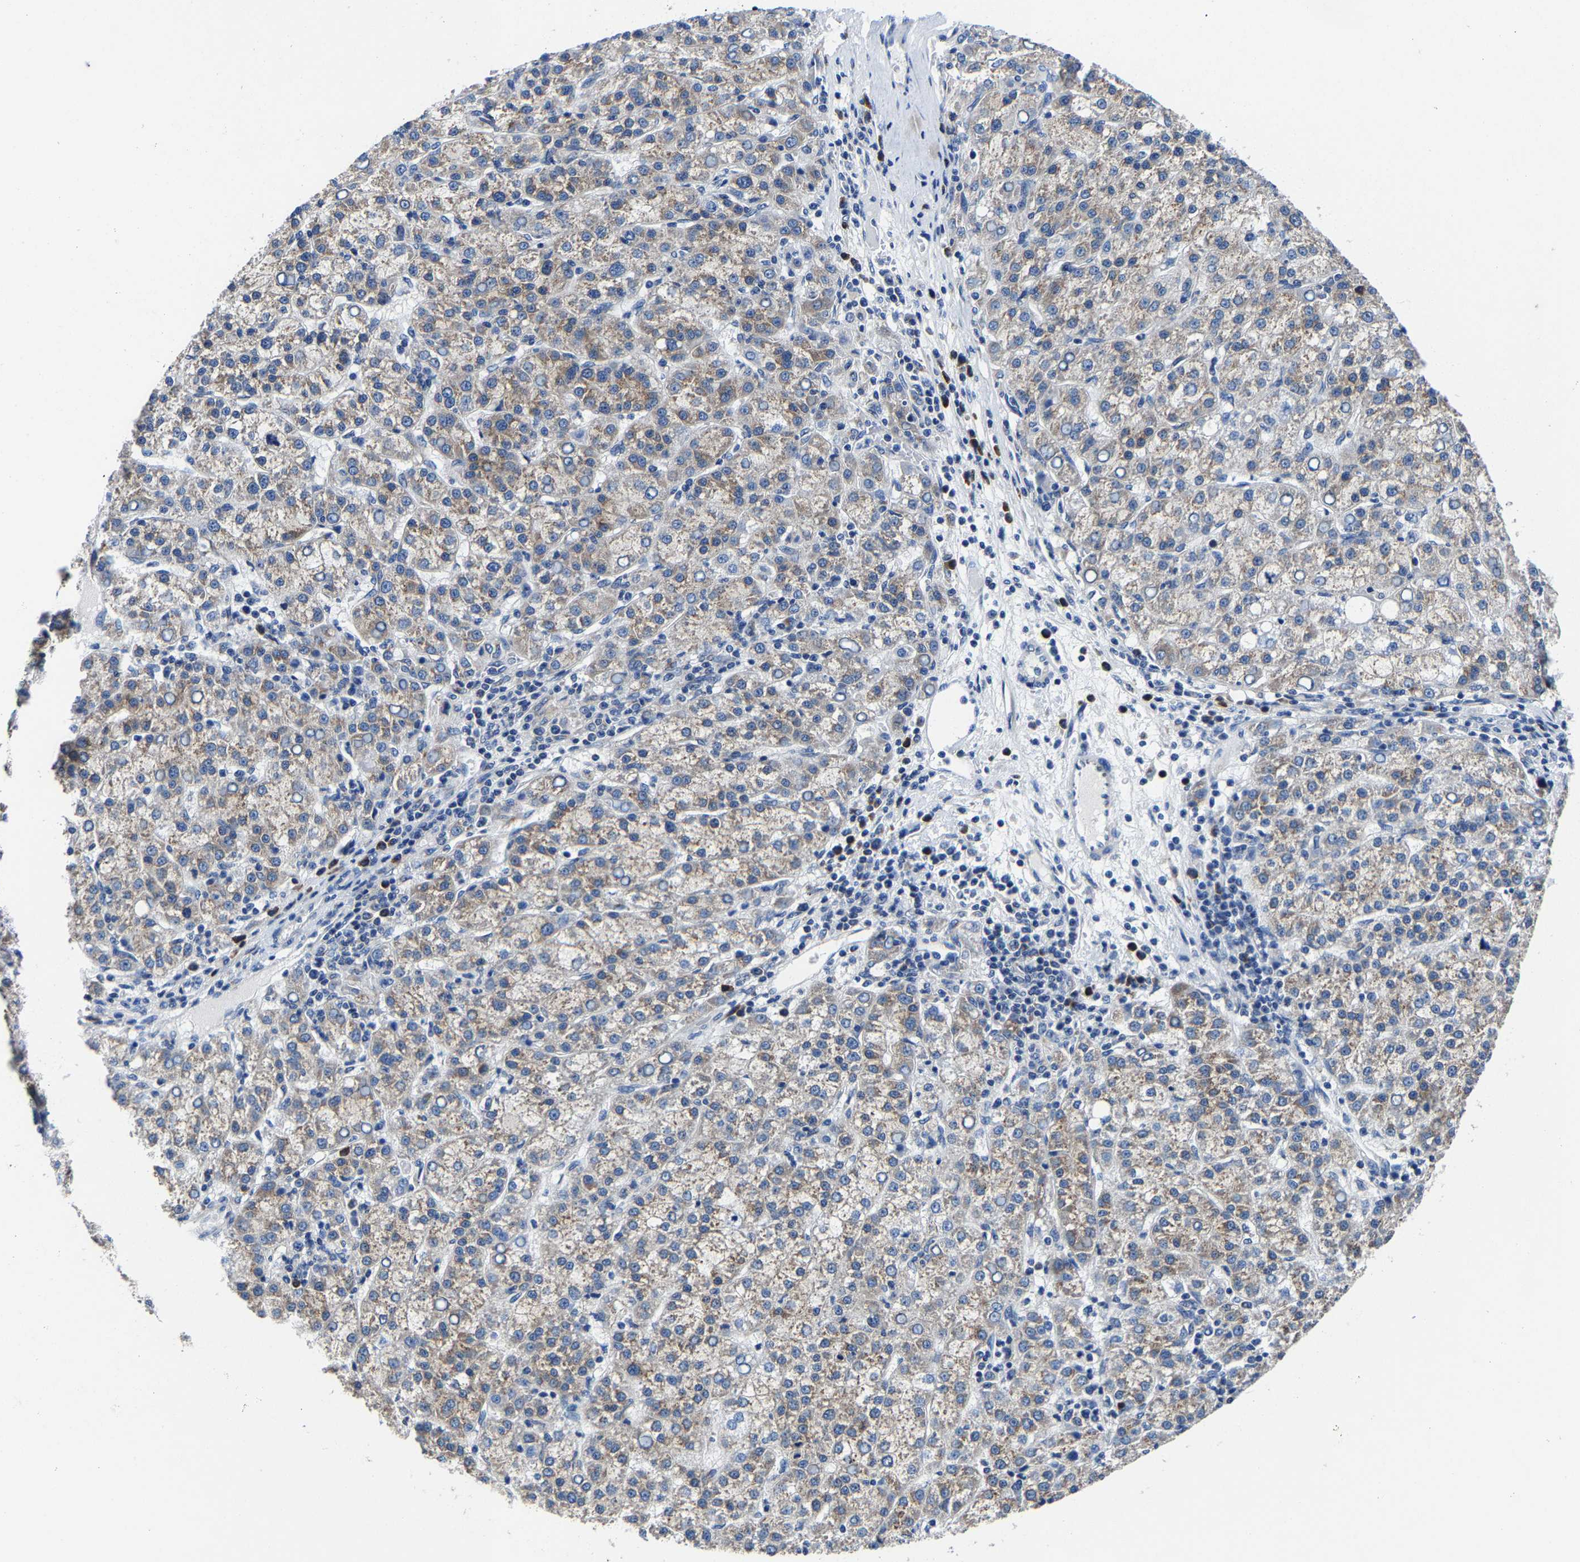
{"staining": {"intensity": "weak", "quantity": ">75%", "location": "cytoplasmic/membranous"}, "tissue": "liver cancer", "cell_type": "Tumor cells", "image_type": "cancer", "snomed": [{"axis": "morphology", "description": "Carcinoma, Hepatocellular, NOS"}, {"axis": "topography", "description": "Liver"}], "caption": "This micrograph reveals immunohistochemistry (IHC) staining of human liver cancer (hepatocellular carcinoma), with low weak cytoplasmic/membranous positivity in approximately >75% of tumor cells.", "gene": "EBAG9", "patient": {"sex": "female", "age": 58}}